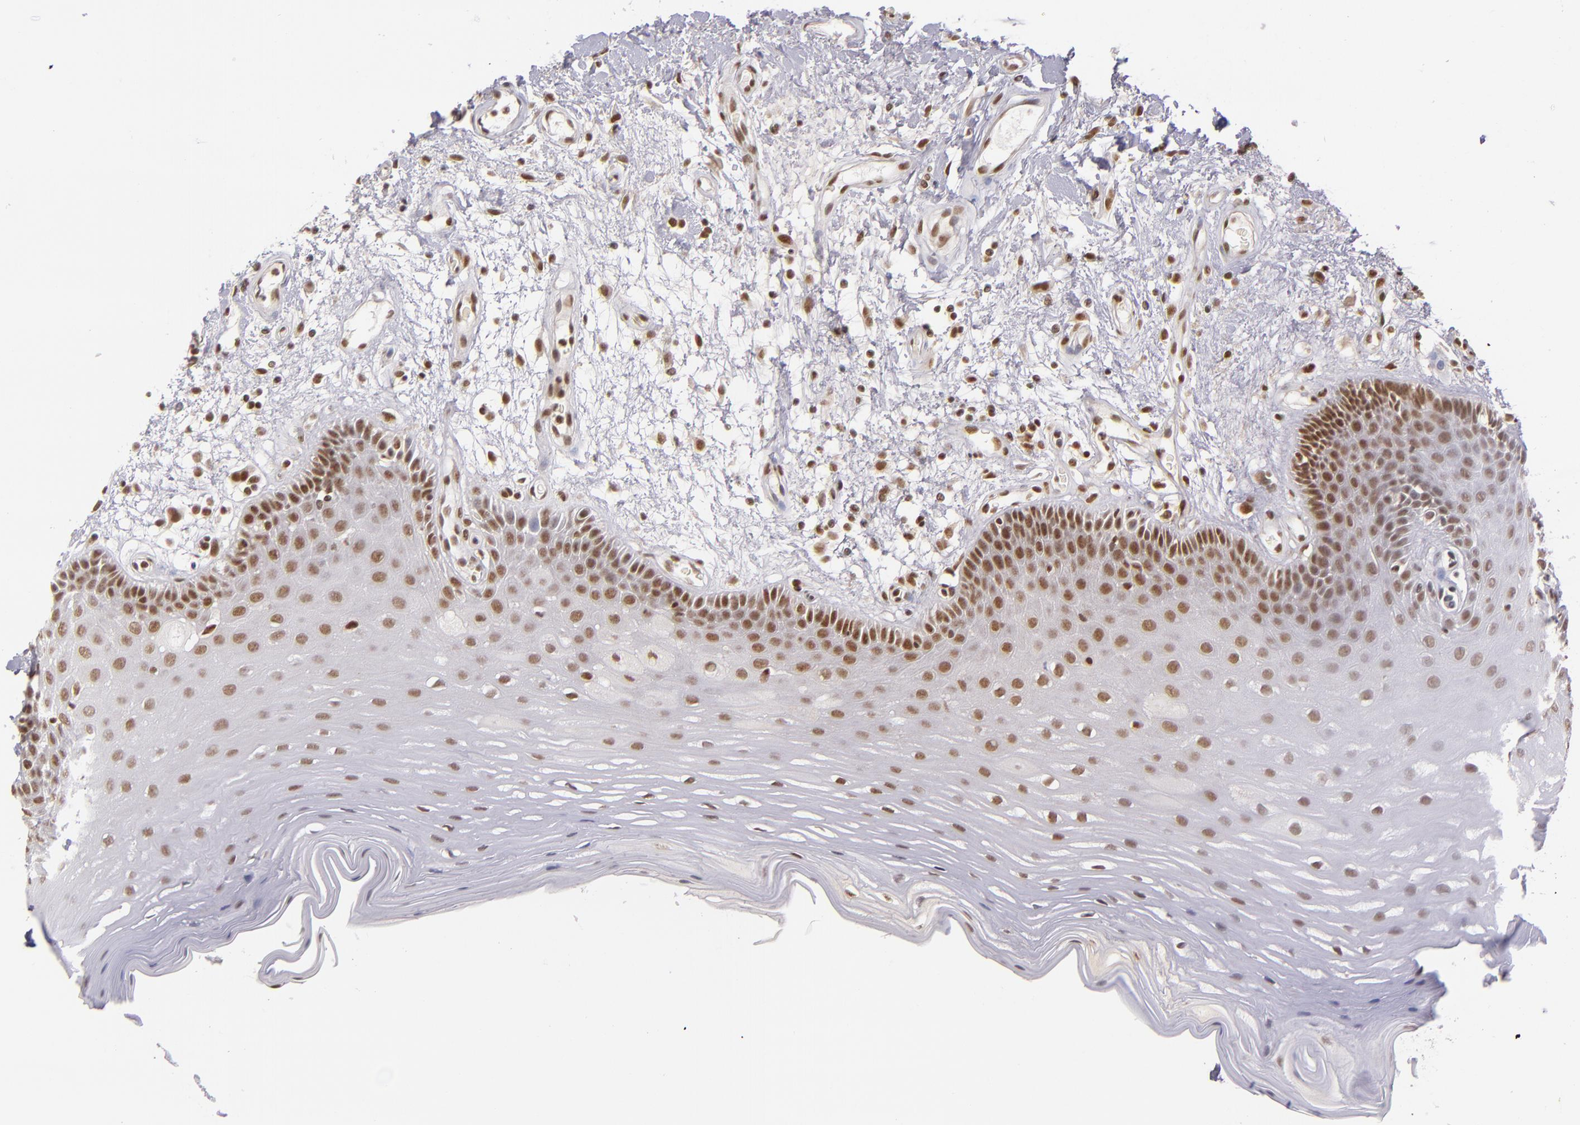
{"staining": {"intensity": "moderate", "quantity": ">75%", "location": "nuclear"}, "tissue": "oral mucosa", "cell_type": "Squamous epithelial cells", "image_type": "normal", "snomed": [{"axis": "morphology", "description": "Normal tissue, NOS"}, {"axis": "morphology", "description": "Squamous cell carcinoma, NOS"}, {"axis": "topography", "description": "Skeletal muscle"}, {"axis": "topography", "description": "Oral tissue"}, {"axis": "topography", "description": "Head-Neck"}], "caption": "DAB (3,3'-diaminobenzidine) immunohistochemical staining of benign human oral mucosa displays moderate nuclear protein expression in approximately >75% of squamous epithelial cells.", "gene": "ZNF148", "patient": {"sex": "male", "age": 71}}